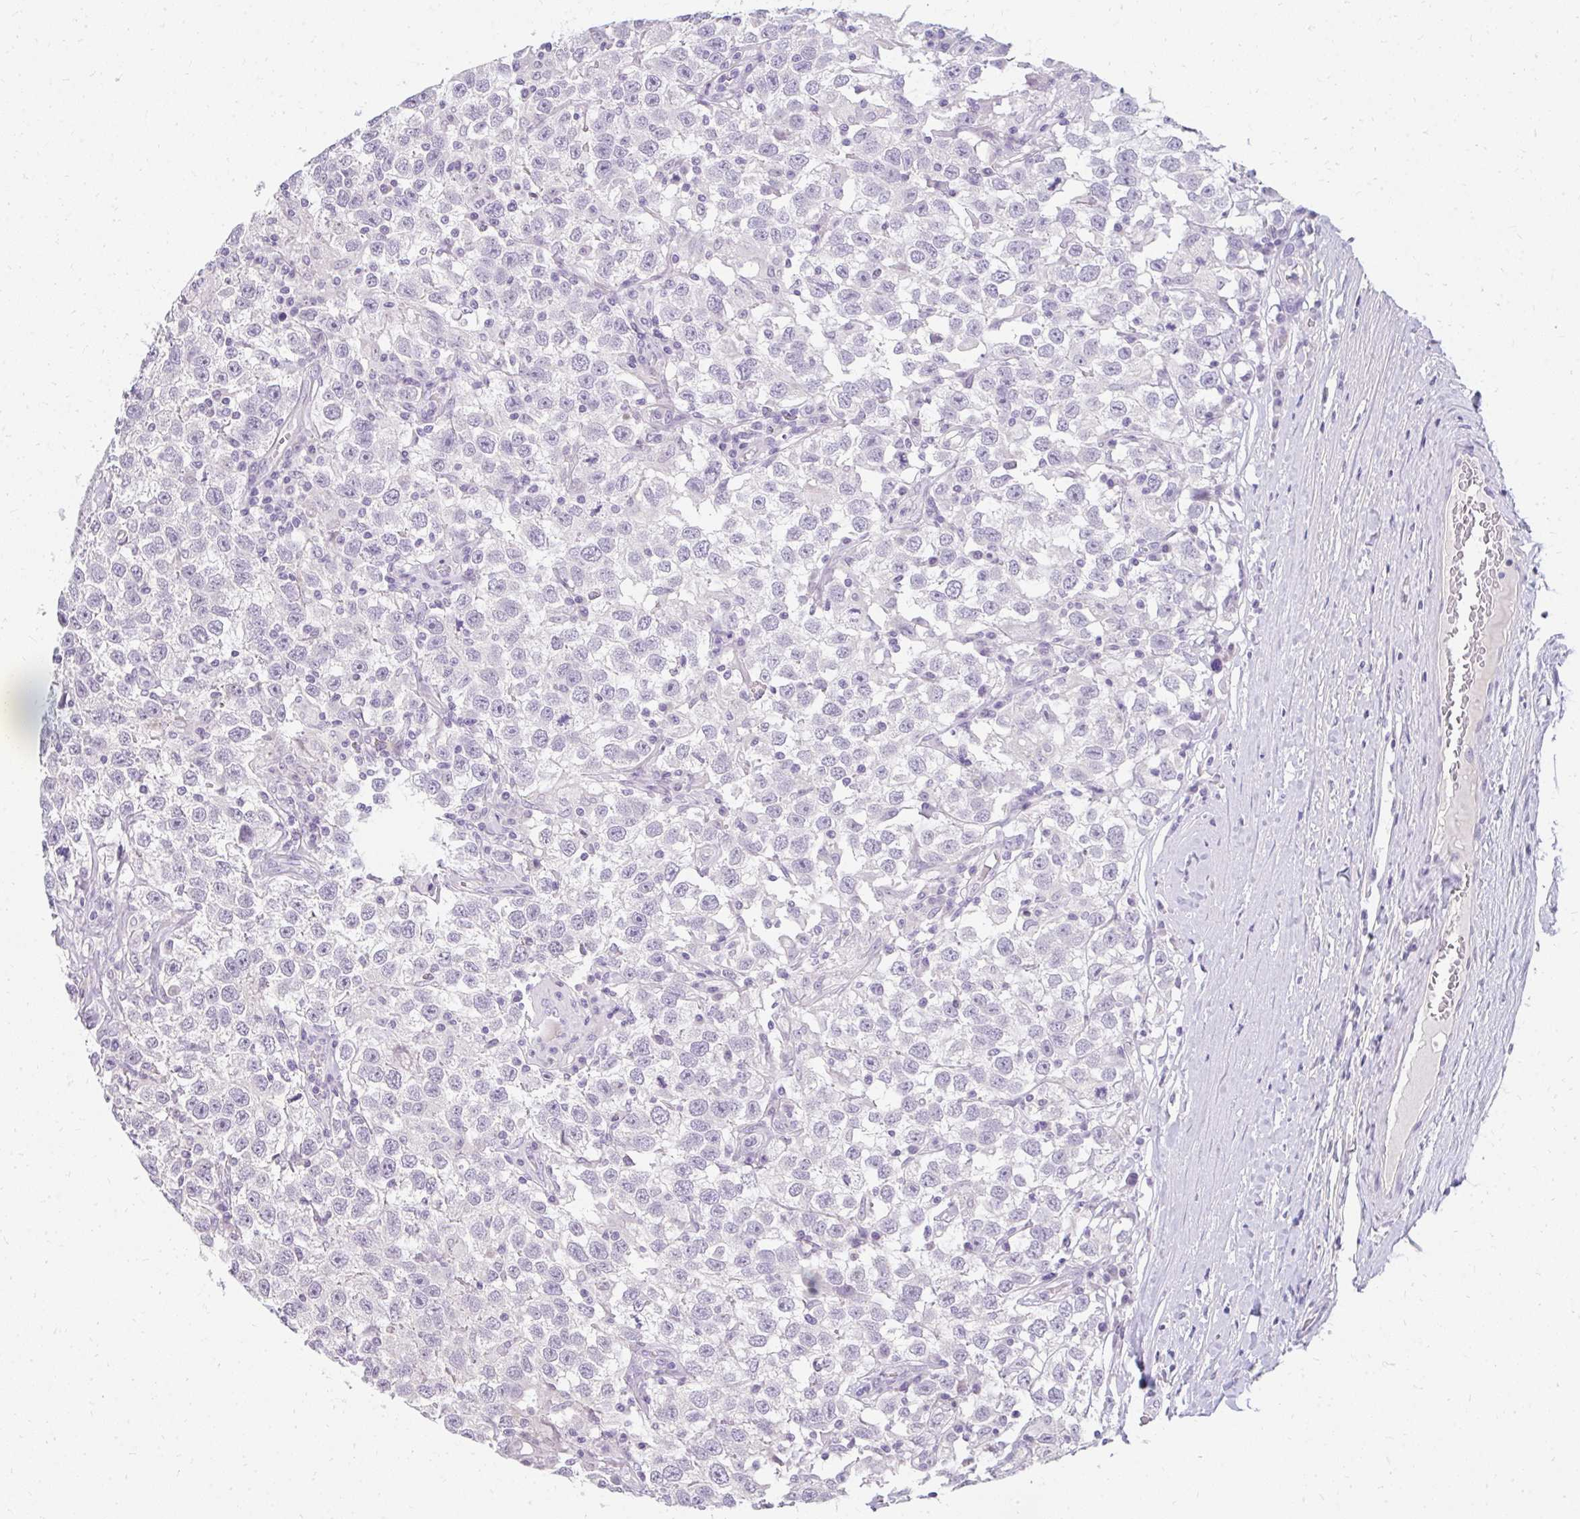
{"staining": {"intensity": "negative", "quantity": "none", "location": "none"}, "tissue": "testis cancer", "cell_type": "Tumor cells", "image_type": "cancer", "snomed": [{"axis": "morphology", "description": "Seminoma, NOS"}, {"axis": "topography", "description": "Testis"}], "caption": "The micrograph displays no significant positivity in tumor cells of testis cancer.", "gene": "PPP1R3G", "patient": {"sex": "male", "age": 41}}